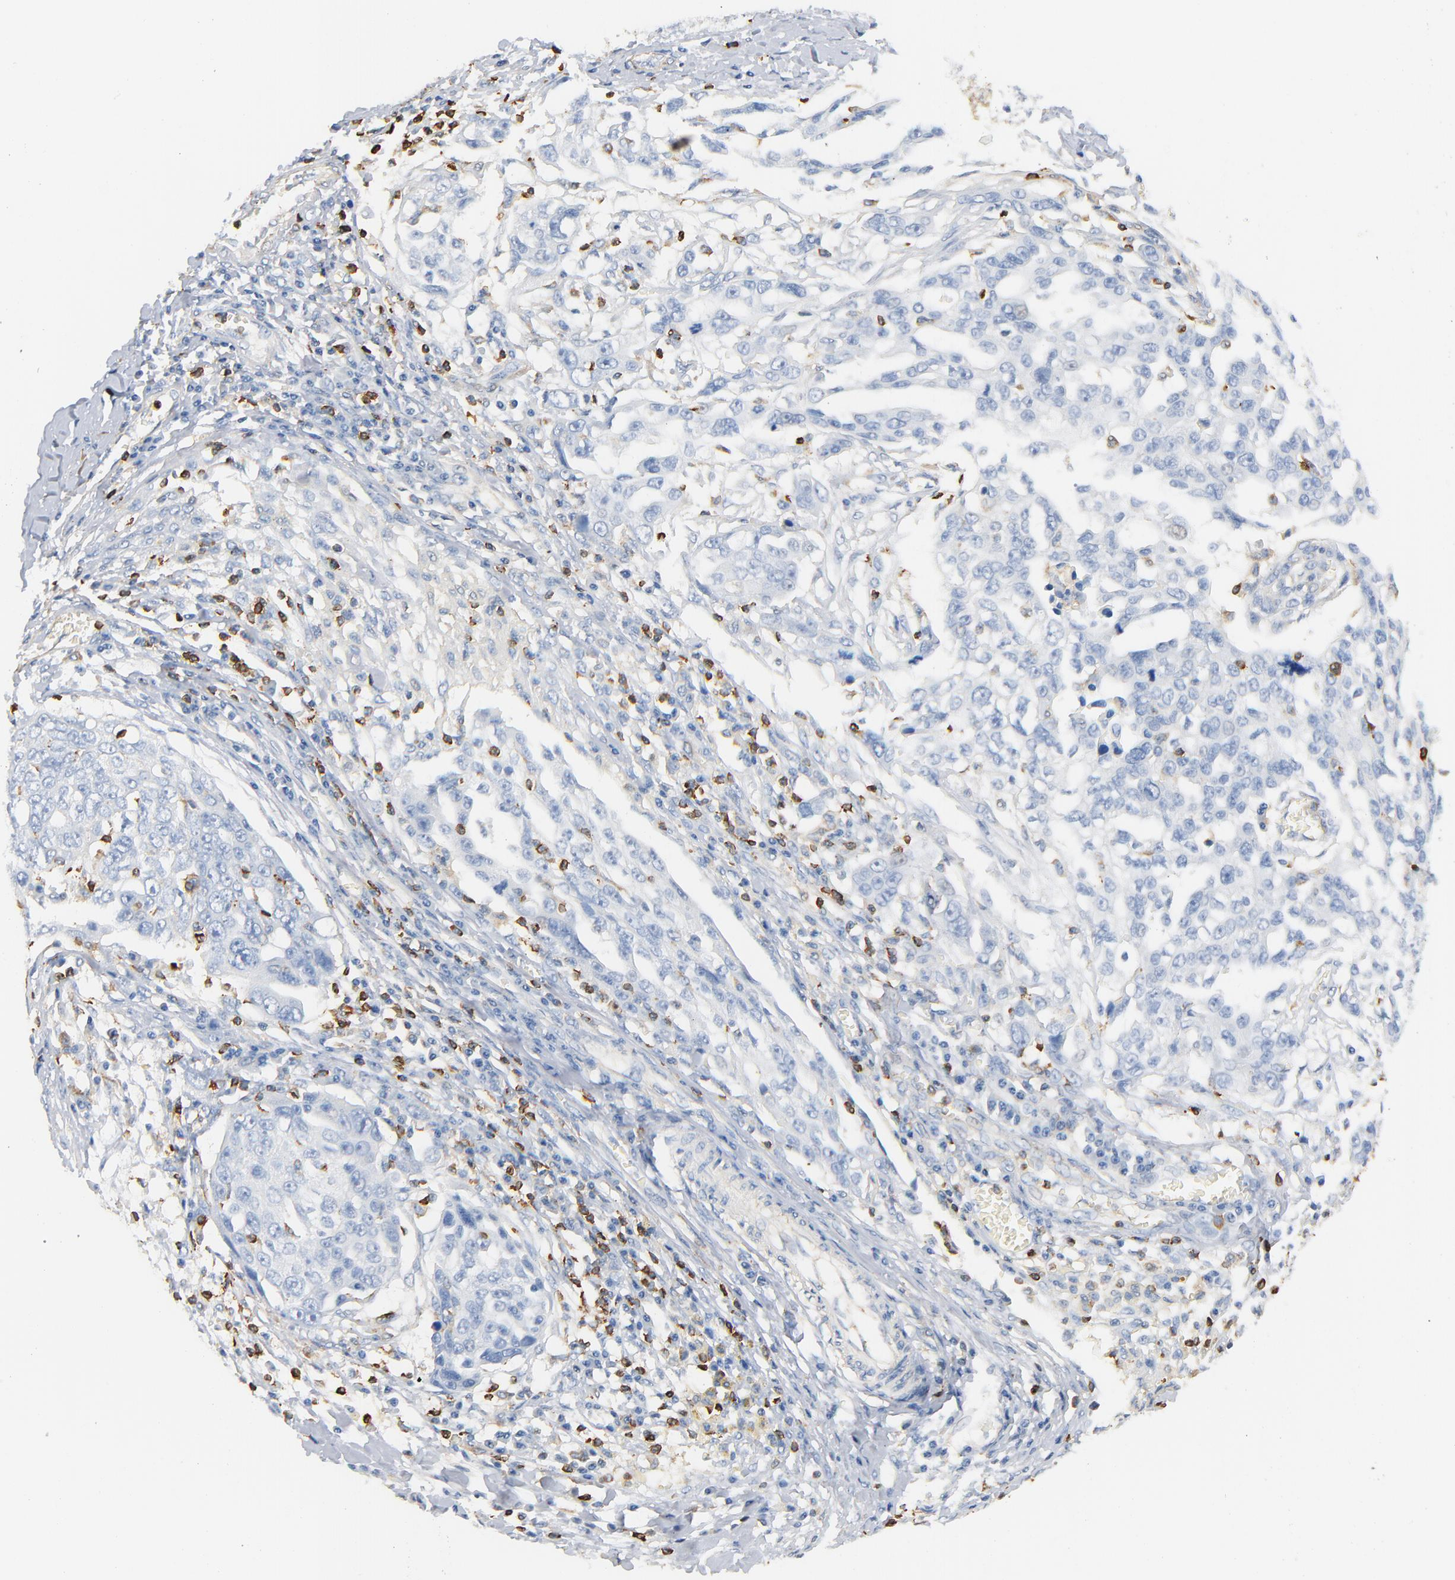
{"staining": {"intensity": "negative", "quantity": "none", "location": "none"}, "tissue": "ovarian cancer", "cell_type": "Tumor cells", "image_type": "cancer", "snomed": [{"axis": "morphology", "description": "Carcinoma, endometroid"}, {"axis": "topography", "description": "Ovary"}], "caption": "Immunohistochemistry of human endometroid carcinoma (ovarian) demonstrates no expression in tumor cells.", "gene": "SH3KBP1", "patient": {"sex": "female", "age": 75}}